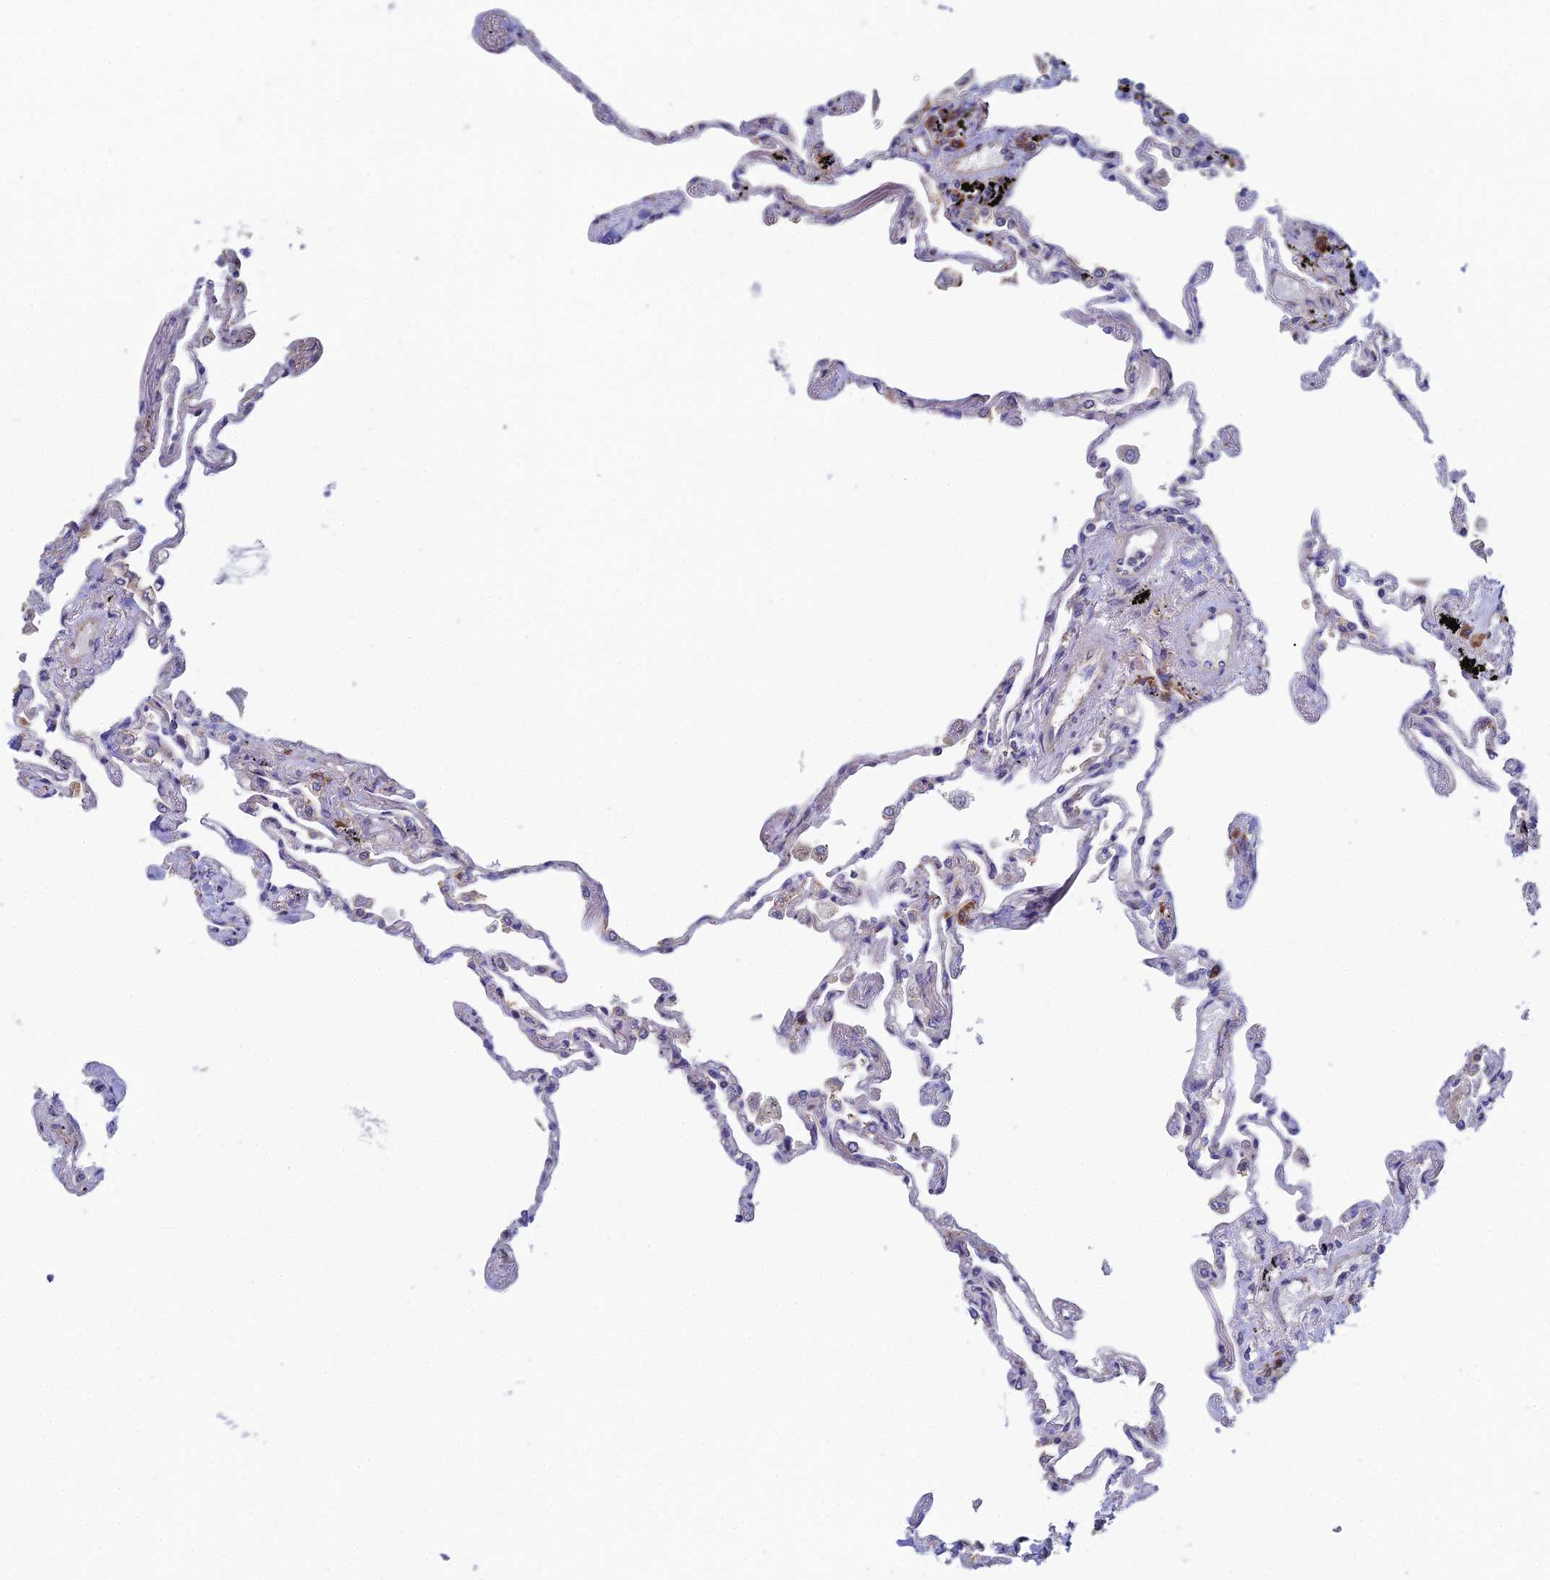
{"staining": {"intensity": "negative", "quantity": "none", "location": "none"}, "tissue": "lung", "cell_type": "Alveolar cells", "image_type": "normal", "snomed": [{"axis": "morphology", "description": "Normal tissue, NOS"}, {"axis": "topography", "description": "Lung"}], "caption": "Immunohistochemistry of unremarkable human lung demonstrates no positivity in alveolar cells.", "gene": "CLCN3", "patient": {"sex": "female", "age": 67}}